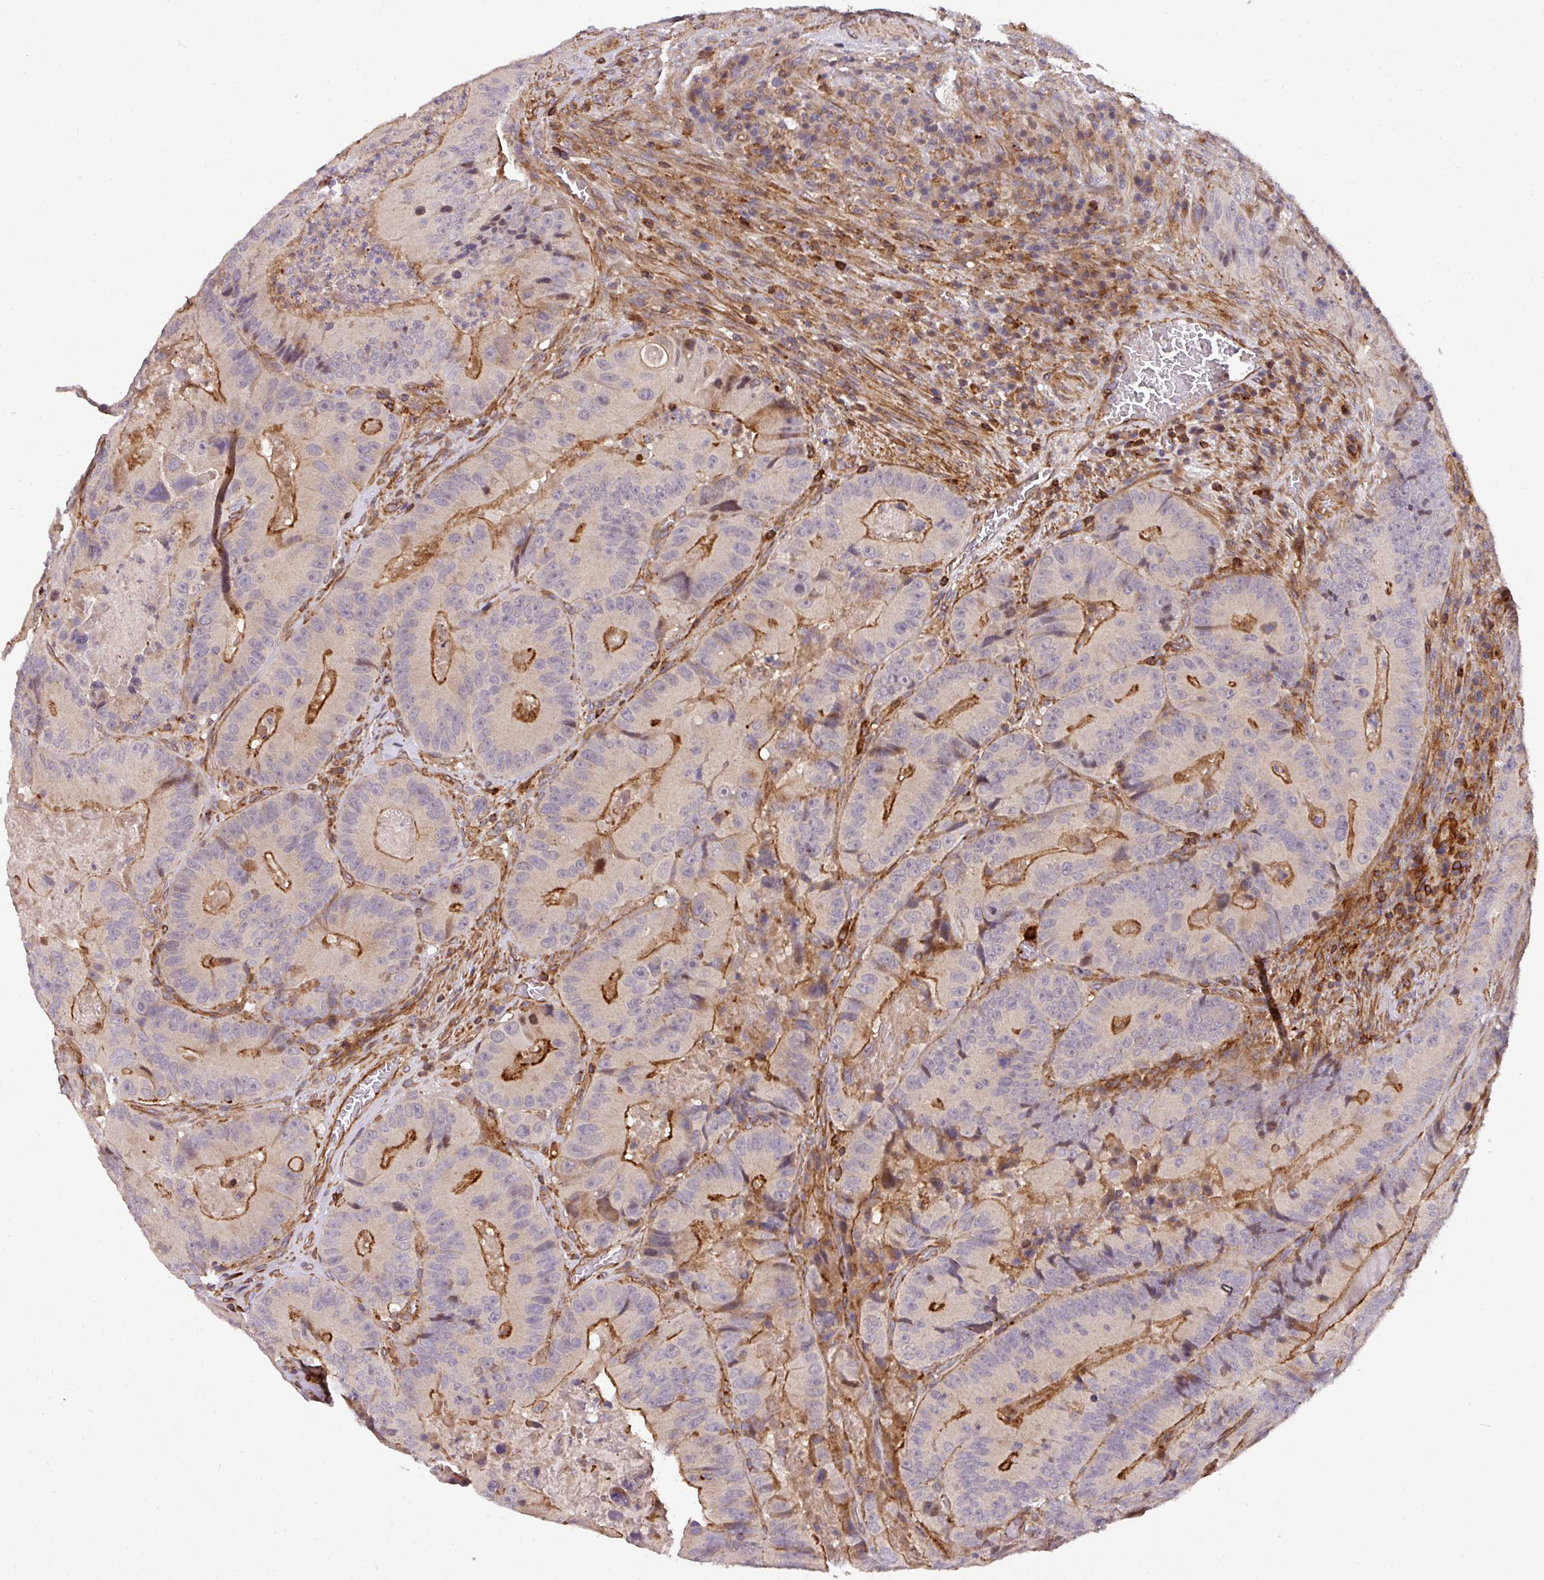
{"staining": {"intensity": "moderate", "quantity": ">75%", "location": "cytoplasmic/membranous"}, "tissue": "colorectal cancer", "cell_type": "Tumor cells", "image_type": "cancer", "snomed": [{"axis": "morphology", "description": "Adenocarcinoma, NOS"}, {"axis": "topography", "description": "Colon"}], "caption": "Human colorectal cancer (adenocarcinoma) stained with a brown dye shows moderate cytoplasmic/membranous positive expression in about >75% of tumor cells.", "gene": "CASS4", "patient": {"sex": "female", "age": 86}}